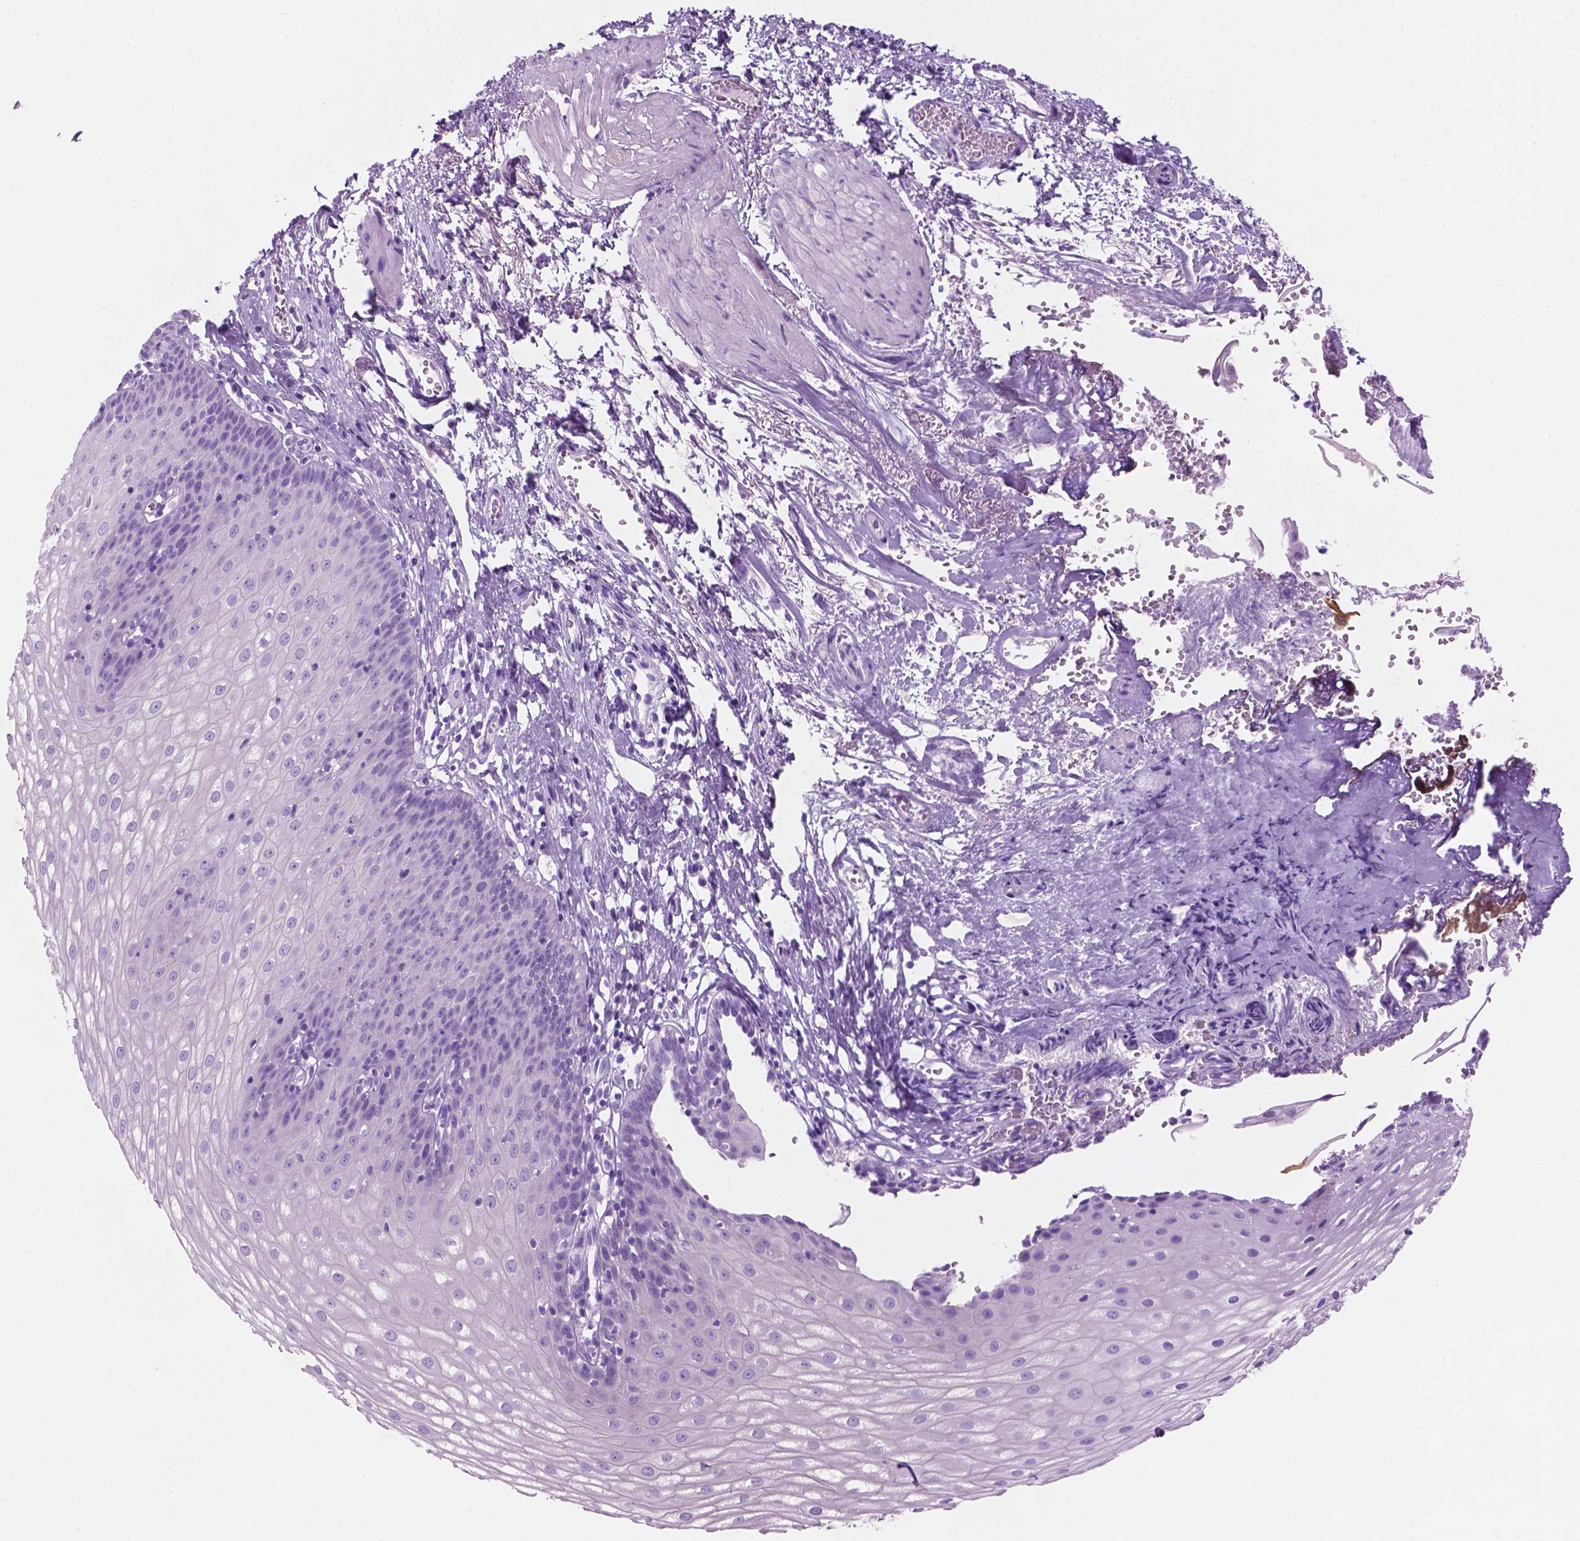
{"staining": {"intensity": "negative", "quantity": "none", "location": "none"}, "tissue": "esophagus", "cell_type": "Squamous epithelial cells", "image_type": "normal", "snomed": [{"axis": "morphology", "description": "Normal tissue, NOS"}, {"axis": "topography", "description": "Esophagus"}], "caption": "The micrograph exhibits no staining of squamous epithelial cells in benign esophagus. (Immunohistochemistry, brightfield microscopy, high magnification).", "gene": "POU4F1", "patient": {"sex": "male", "age": 72}}